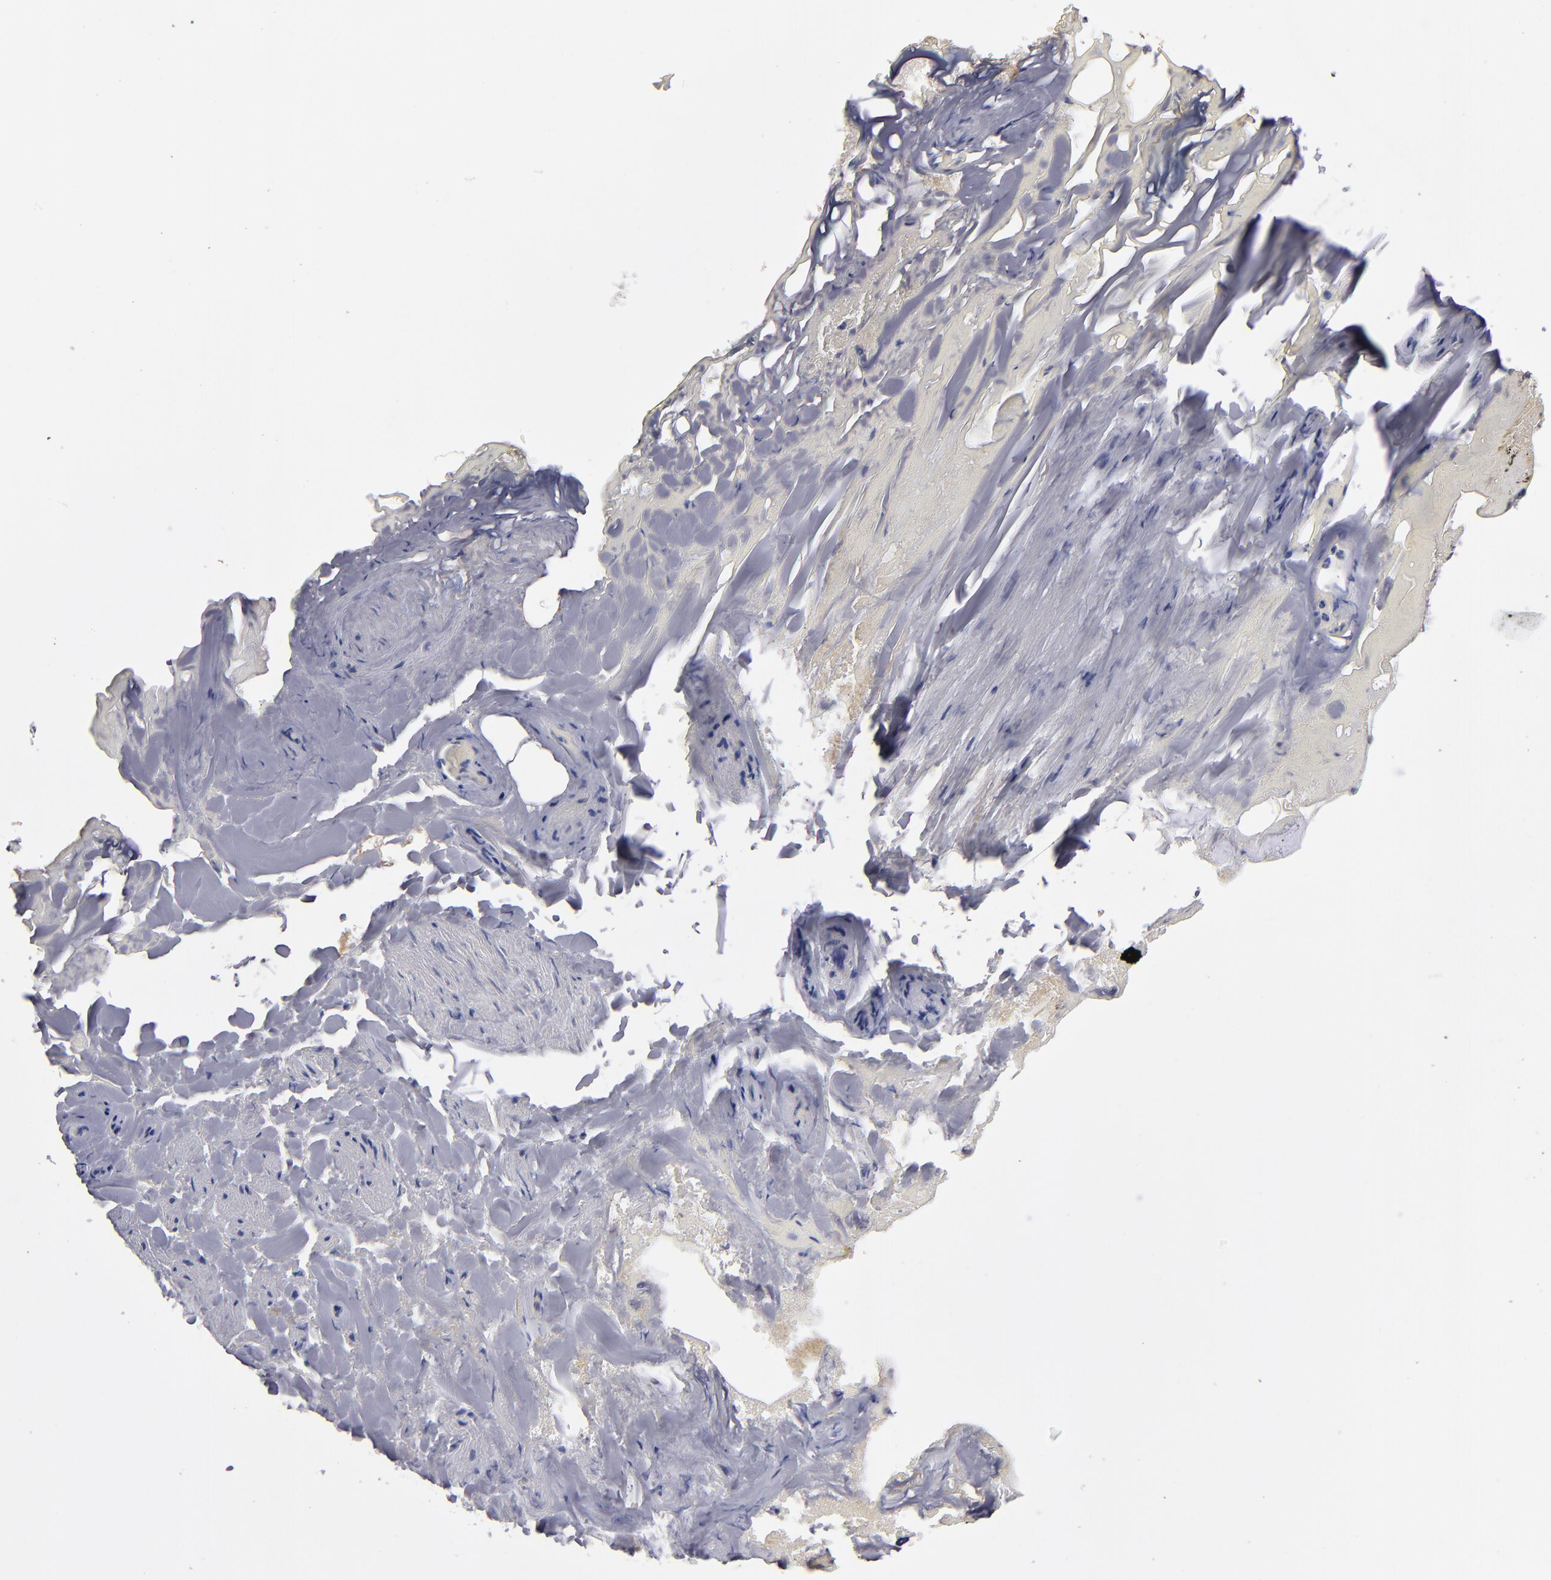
{"staining": {"intensity": "weak", "quantity": ">75%", "location": "cytoplasmic/membranous"}, "tissue": "skin", "cell_type": "Epidermal cells", "image_type": "normal", "snomed": [{"axis": "morphology", "description": "Normal tissue, NOS"}, {"axis": "morphology", "description": "Hemorrhoids"}, {"axis": "morphology", "description": "Inflammation, NOS"}, {"axis": "topography", "description": "Anal"}], "caption": "Immunohistochemical staining of benign skin exhibits weak cytoplasmic/membranous protein positivity in about >75% of epidermal cells.", "gene": "EXD2", "patient": {"sex": "male", "age": 60}}